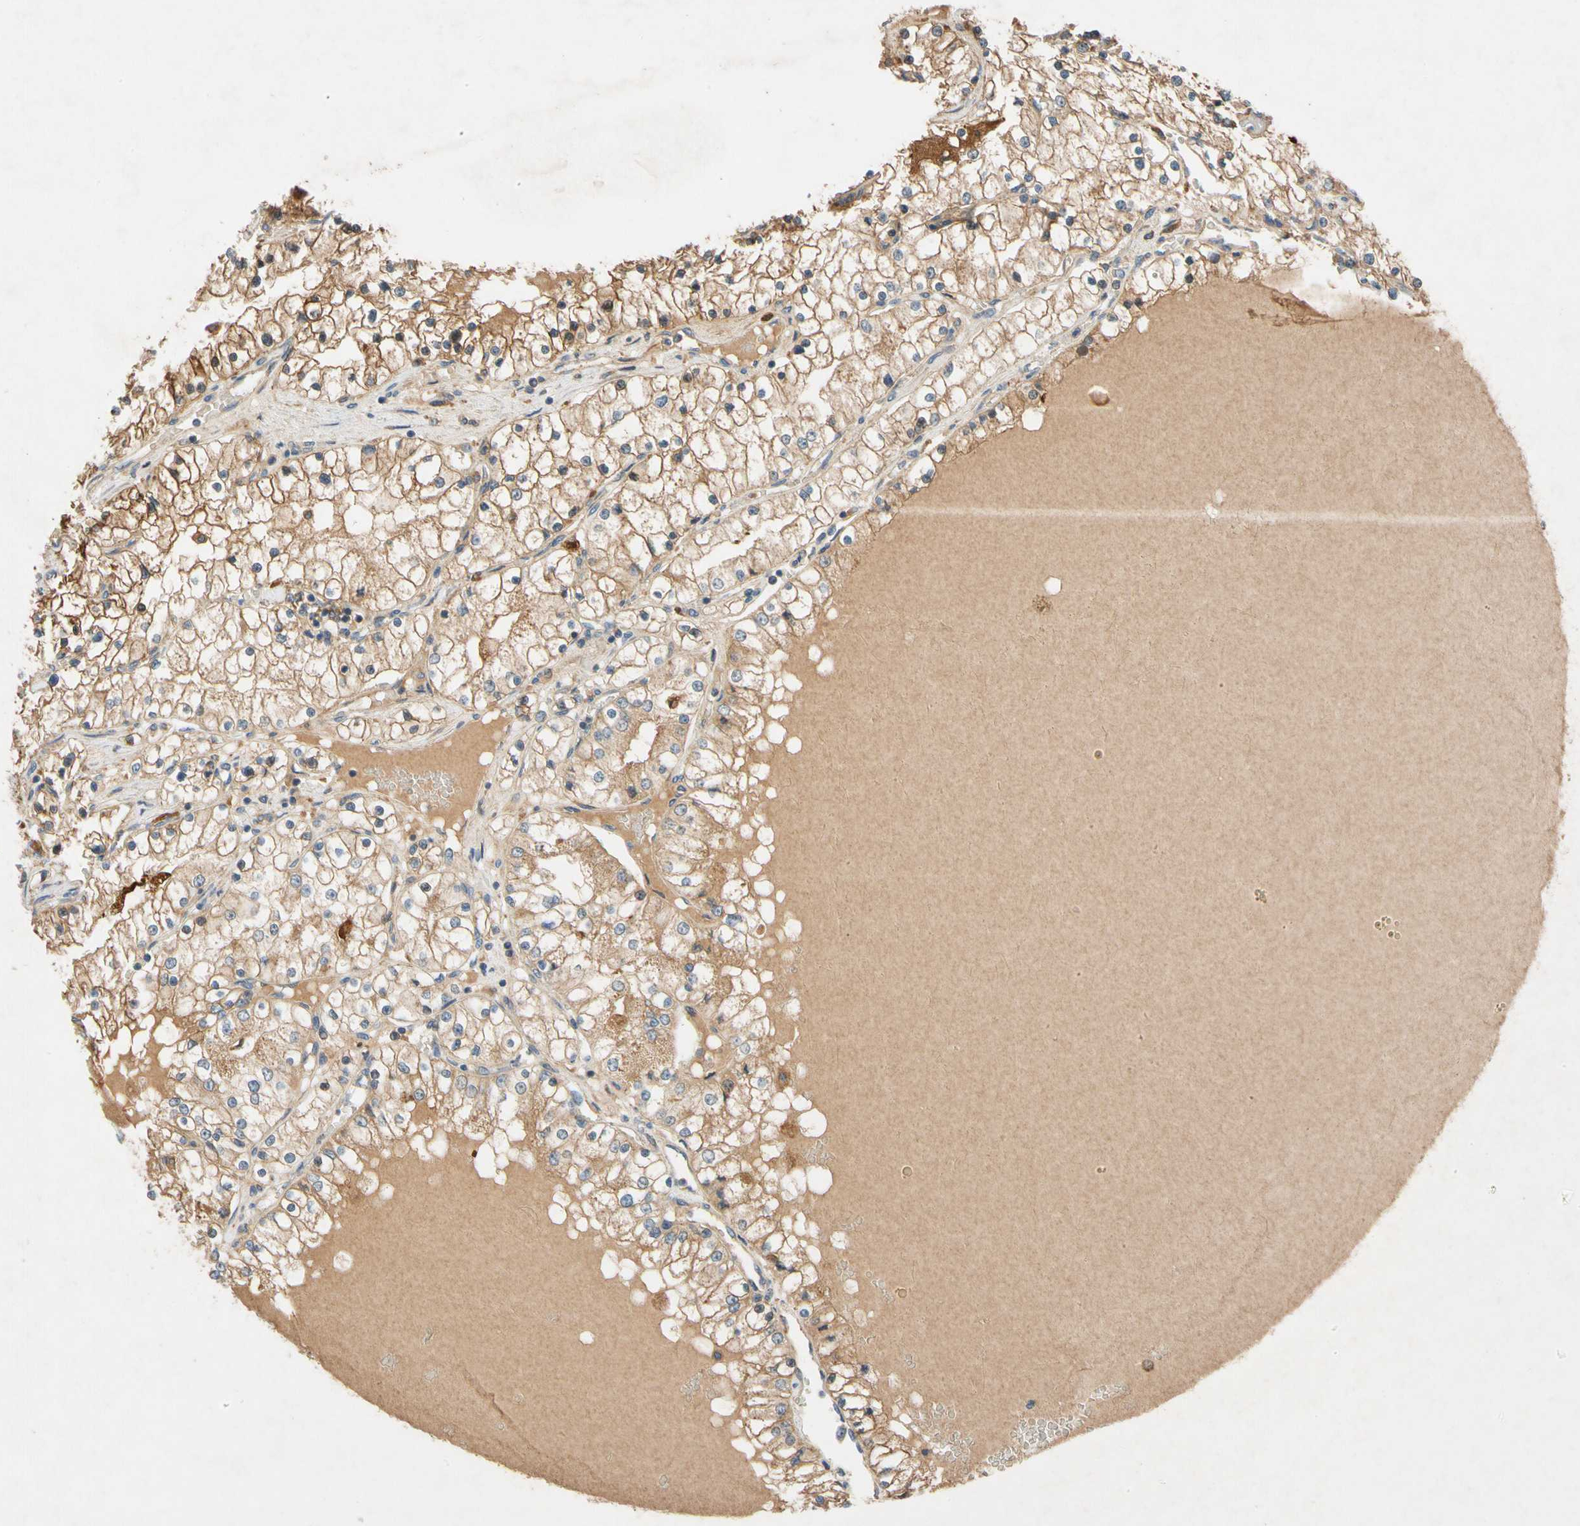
{"staining": {"intensity": "weak", "quantity": "25%-75%", "location": "cytoplasmic/membranous"}, "tissue": "renal cancer", "cell_type": "Tumor cells", "image_type": "cancer", "snomed": [{"axis": "morphology", "description": "Adenocarcinoma, NOS"}, {"axis": "topography", "description": "Kidney"}], "caption": "A micrograph of adenocarcinoma (renal) stained for a protein displays weak cytoplasmic/membranous brown staining in tumor cells. (DAB (3,3'-diaminobenzidine) = brown stain, brightfield microscopy at high magnification).", "gene": "USP46", "patient": {"sex": "male", "age": 68}}